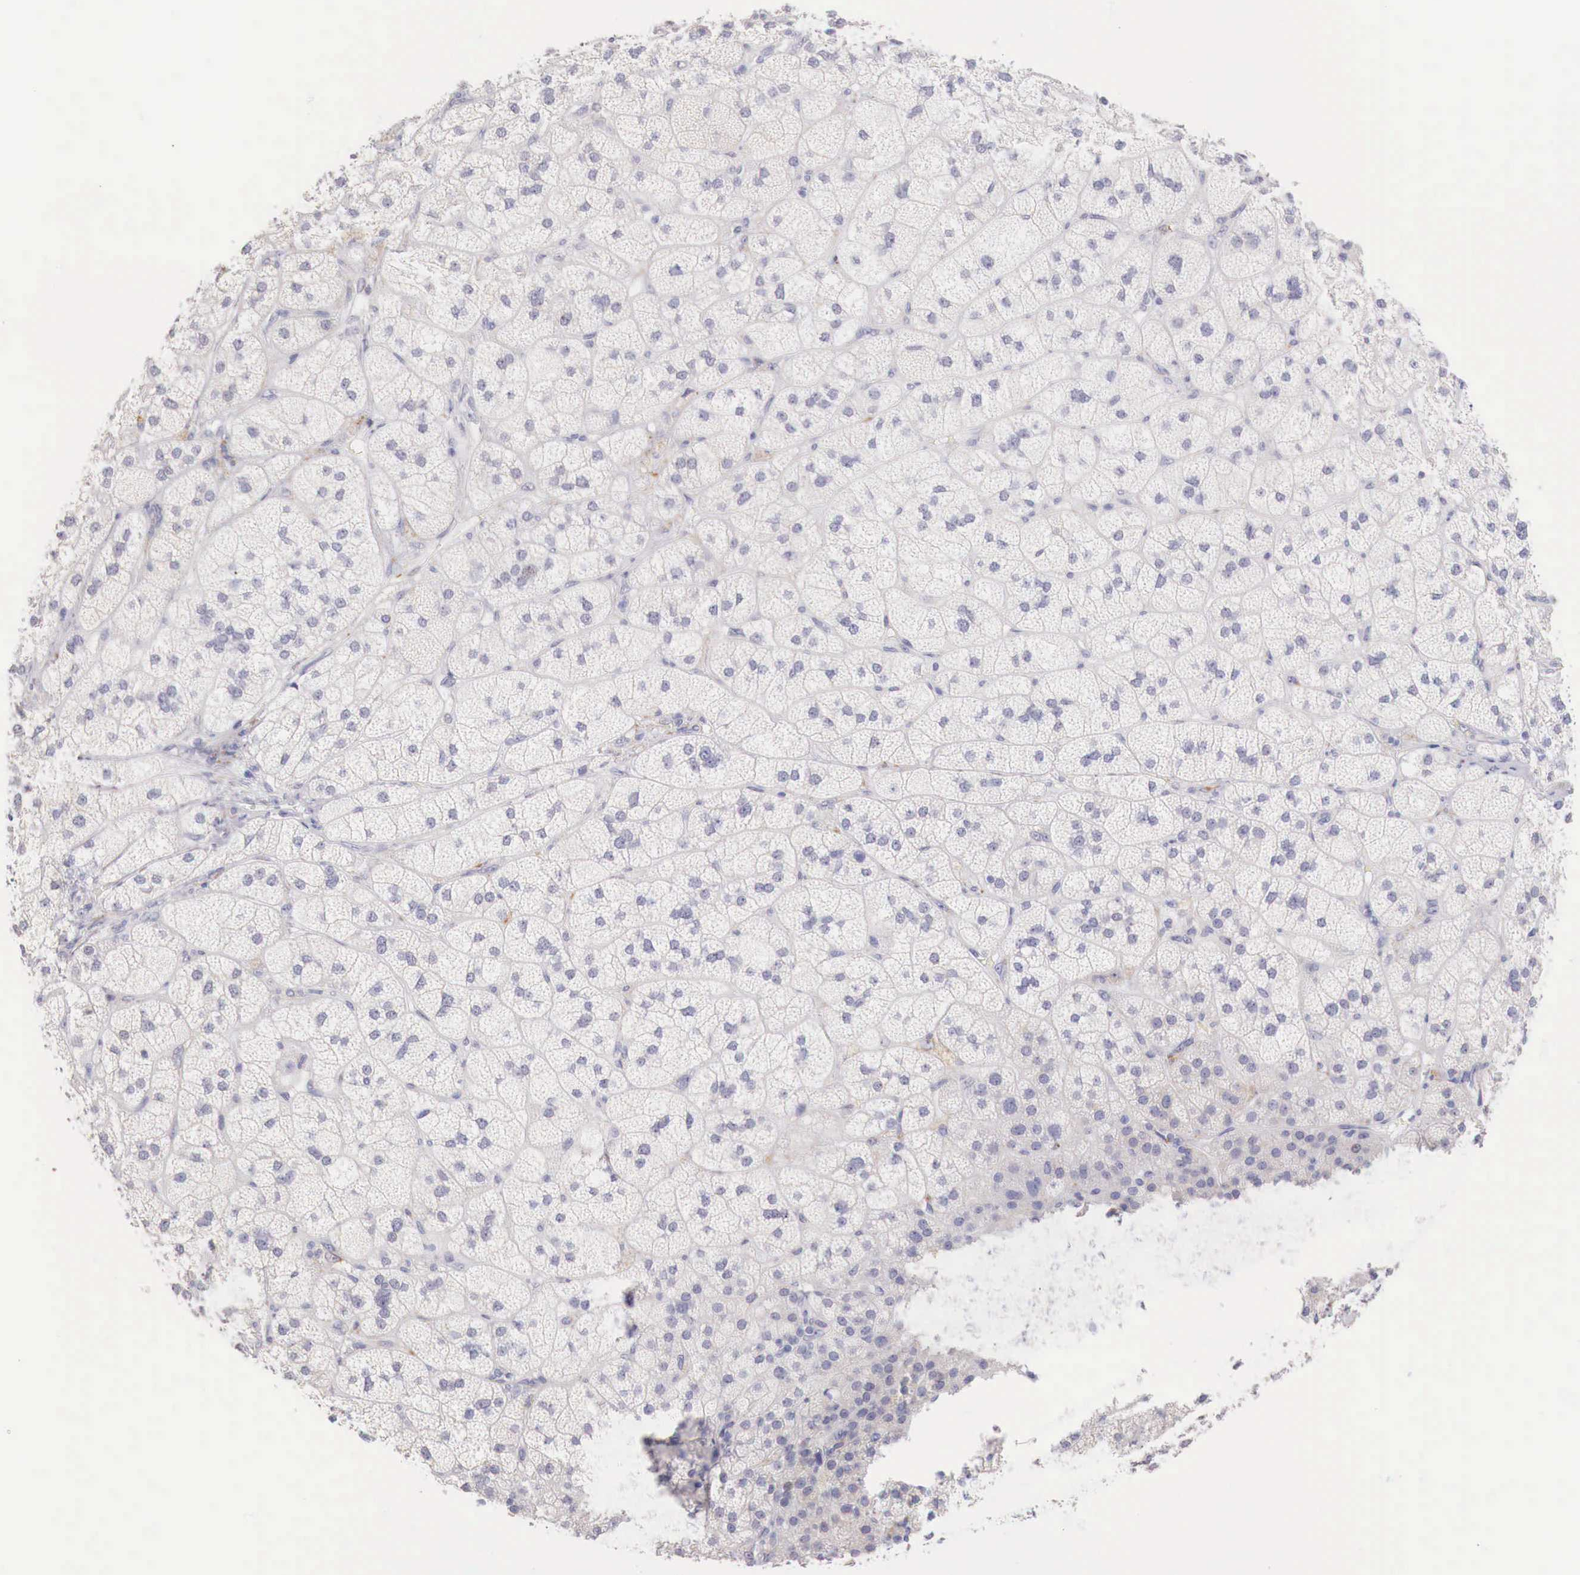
{"staining": {"intensity": "negative", "quantity": "none", "location": "none"}, "tissue": "adrenal gland", "cell_type": "Glandular cells", "image_type": "normal", "snomed": [{"axis": "morphology", "description": "Normal tissue, NOS"}, {"axis": "topography", "description": "Adrenal gland"}], "caption": "Immunohistochemistry photomicrograph of unremarkable adrenal gland stained for a protein (brown), which reveals no positivity in glandular cells. (Stains: DAB immunohistochemistry with hematoxylin counter stain, Microscopy: brightfield microscopy at high magnification).", "gene": "ITIH6", "patient": {"sex": "female", "age": 60}}